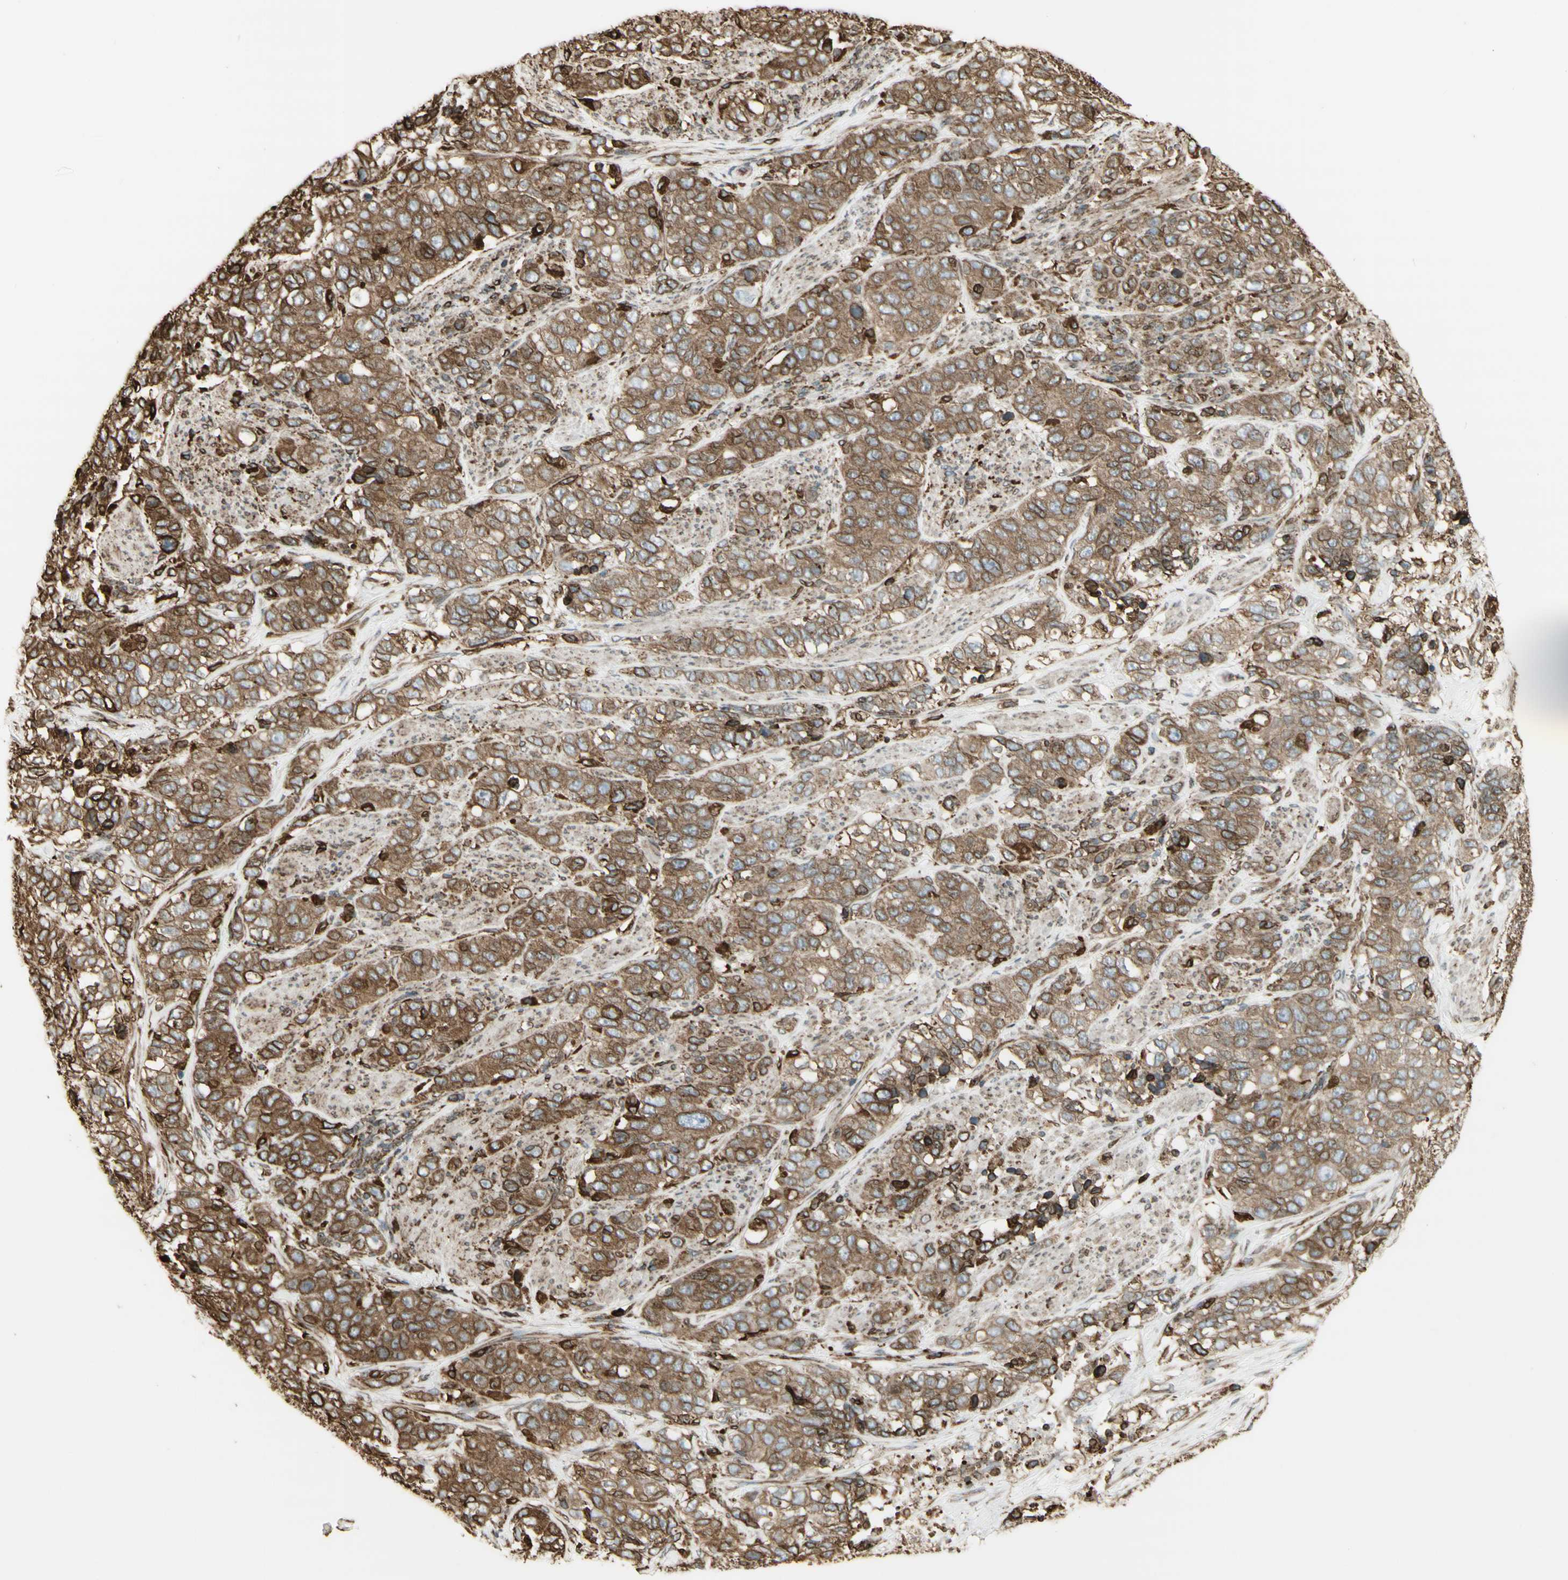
{"staining": {"intensity": "moderate", "quantity": ">75%", "location": "cytoplasmic/membranous"}, "tissue": "stomach cancer", "cell_type": "Tumor cells", "image_type": "cancer", "snomed": [{"axis": "morphology", "description": "Adenocarcinoma, NOS"}, {"axis": "topography", "description": "Stomach"}], "caption": "High-magnification brightfield microscopy of stomach cancer (adenocarcinoma) stained with DAB (3,3'-diaminobenzidine) (brown) and counterstained with hematoxylin (blue). tumor cells exhibit moderate cytoplasmic/membranous expression is present in about>75% of cells. The staining was performed using DAB (3,3'-diaminobenzidine), with brown indicating positive protein expression. Nuclei are stained blue with hematoxylin.", "gene": "CANX", "patient": {"sex": "male", "age": 48}}